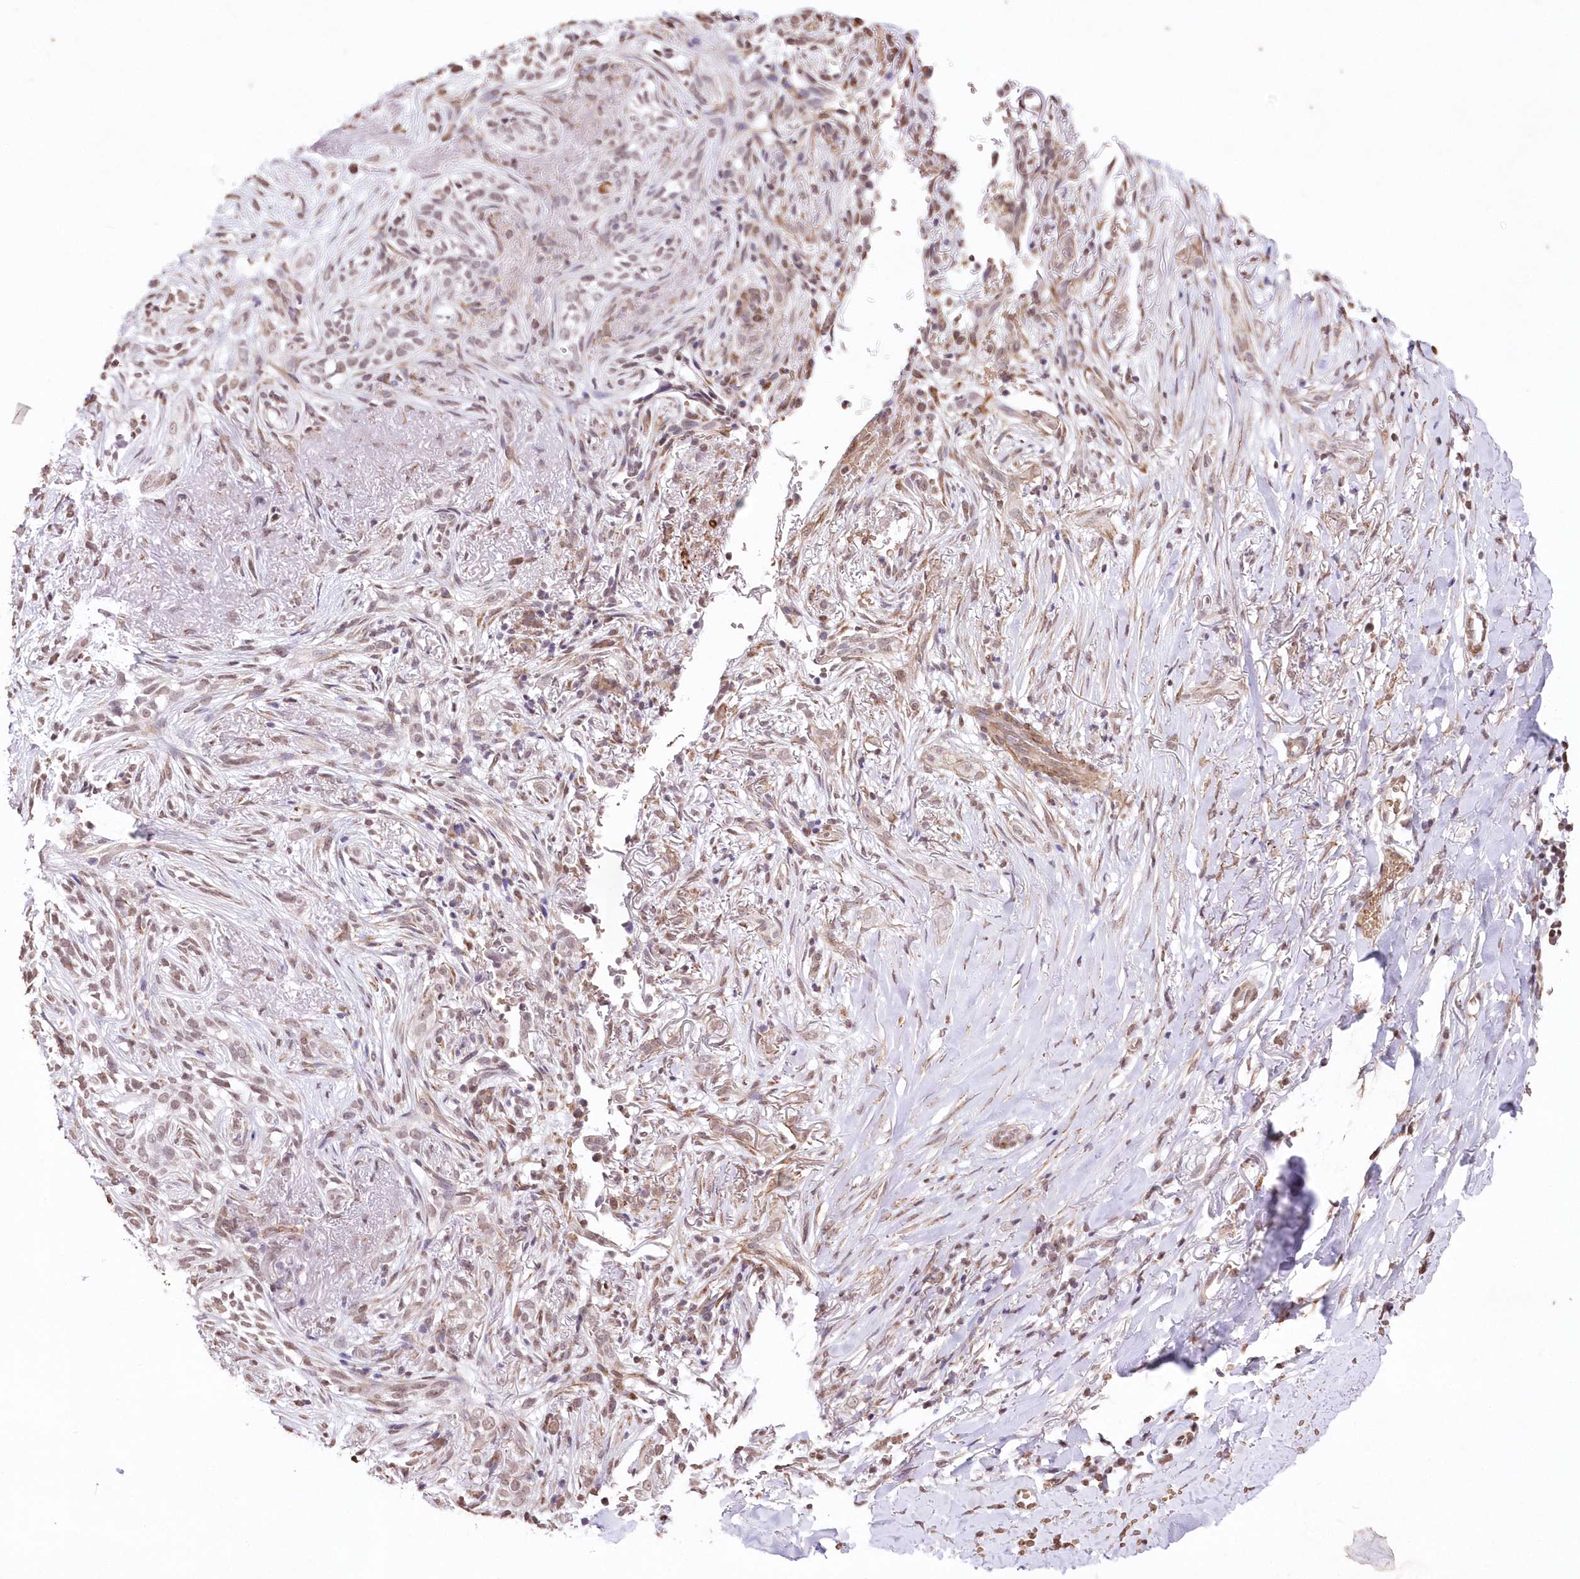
{"staining": {"intensity": "moderate", "quantity": ">75%", "location": "cytoplasmic/membranous,nuclear"}, "tissue": "adipose tissue", "cell_type": "Adipocytes", "image_type": "normal", "snomed": [{"axis": "morphology", "description": "Normal tissue, NOS"}, {"axis": "morphology", "description": "Basal cell carcinoma"}, {"axis": "topography", "description": "Skin"}], "caption": "Adipose tissue stained with DAB (3,3'-diaminobenzidine) immunohistochemistry demonstrates medium levels of moderate cytoplasmic/membranous,nuclear expression in approximately >75% of adipocytes. (DAB (3,3'-diaminobenzidine) IHC with brightfield microscopy, high magnification).", "gene": "ENSG00000275740", "patient": {"sex": "female", "age": 89}}